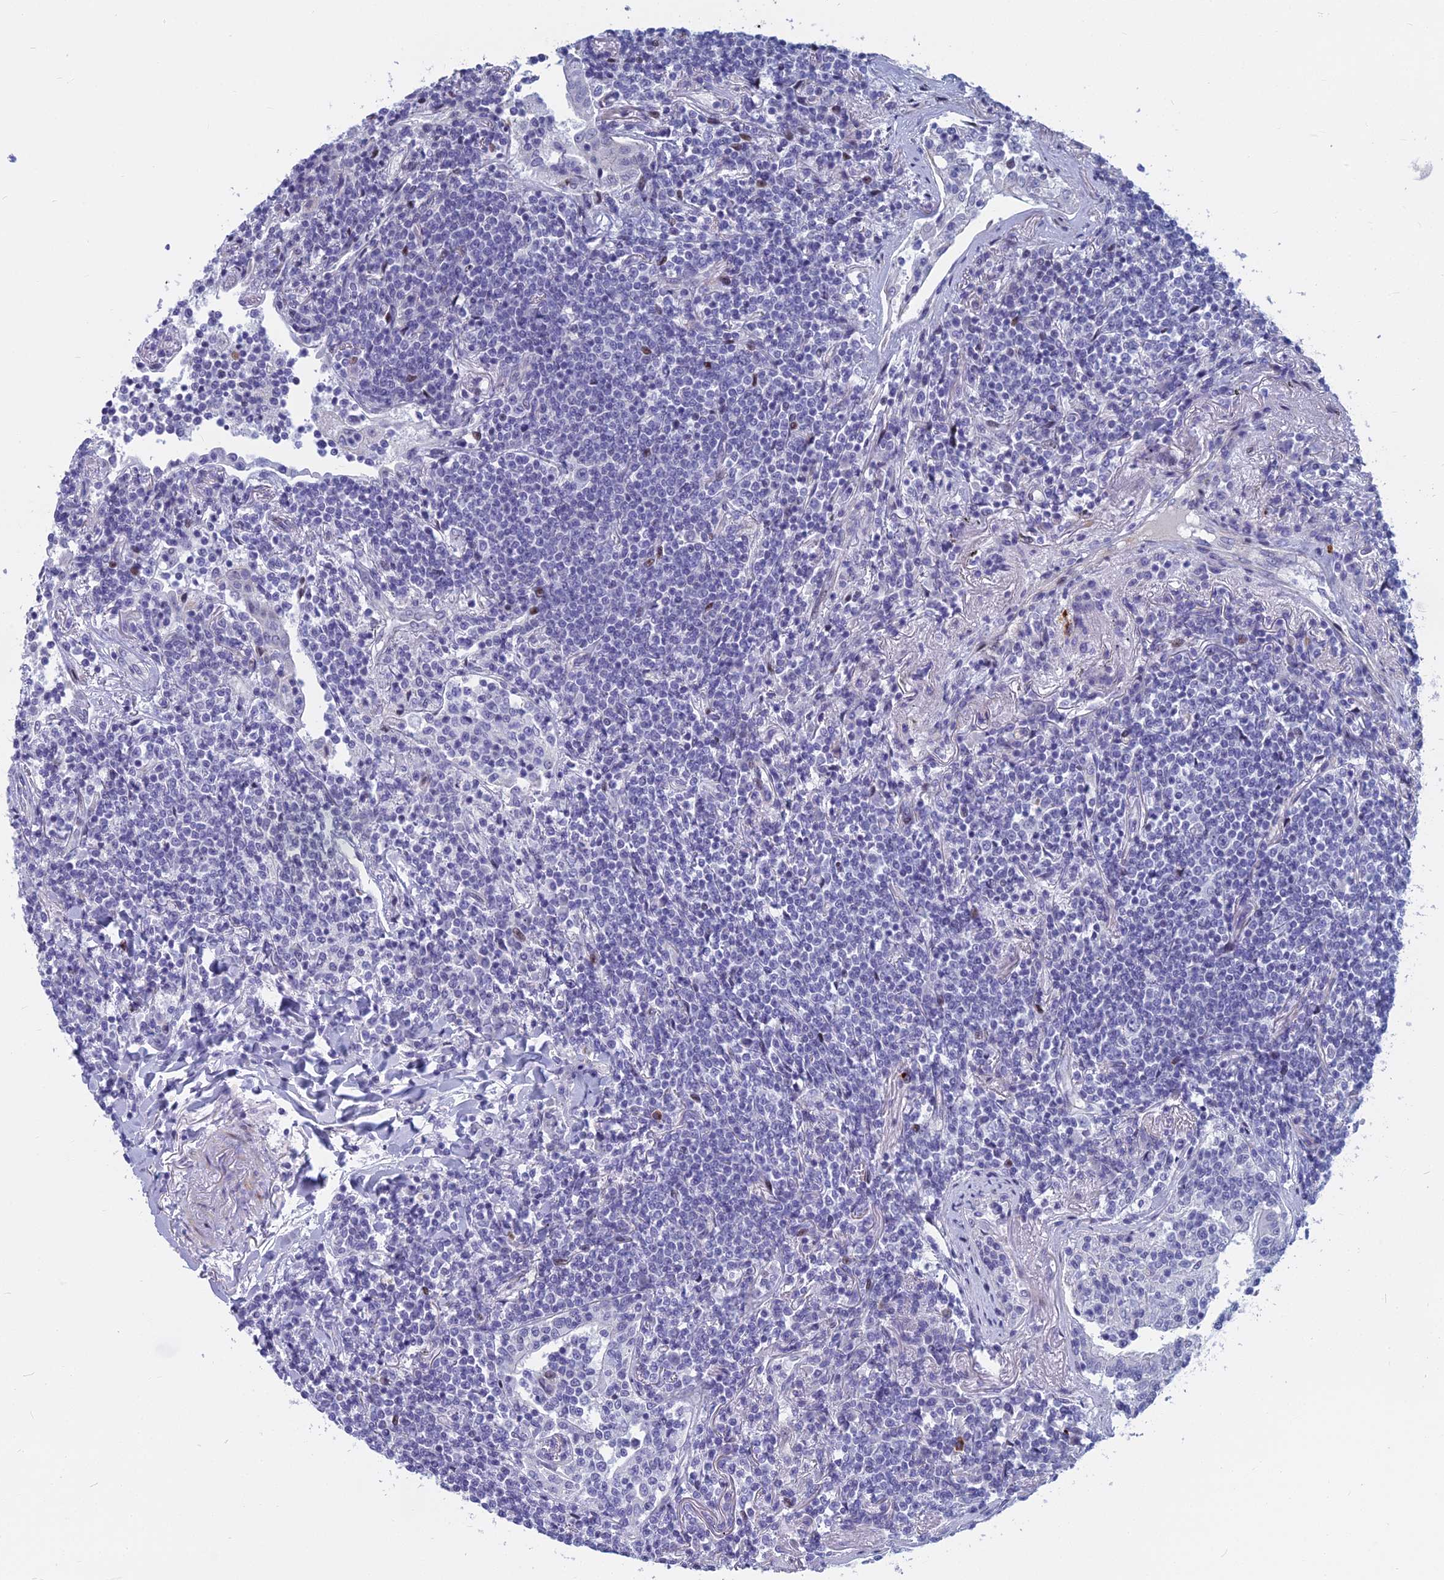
{"staining": {"intensity": "negative", "quantity": "none", "location": "none"}, "tissue": "lymphoma", "cell_type": "Tumor cells", "image_type": "cancer", "snomed": [{"axis": "morphology", "description": "Malignant lymphoma, non-Hodgkin's type, Low grade"}, {"axis": "topography", "description": "Lung"}], "caption": "Micrograph shows no protein expression in tumor cells of low-grade malignant lymphoma, non-Hodgkin's type tissue. (DAB (3,3'-diaminobenzidine) IHC with hematoxylin counter stain).", "gene": "MYBPC2", "patient": {"sex": "female", "age": 71}}